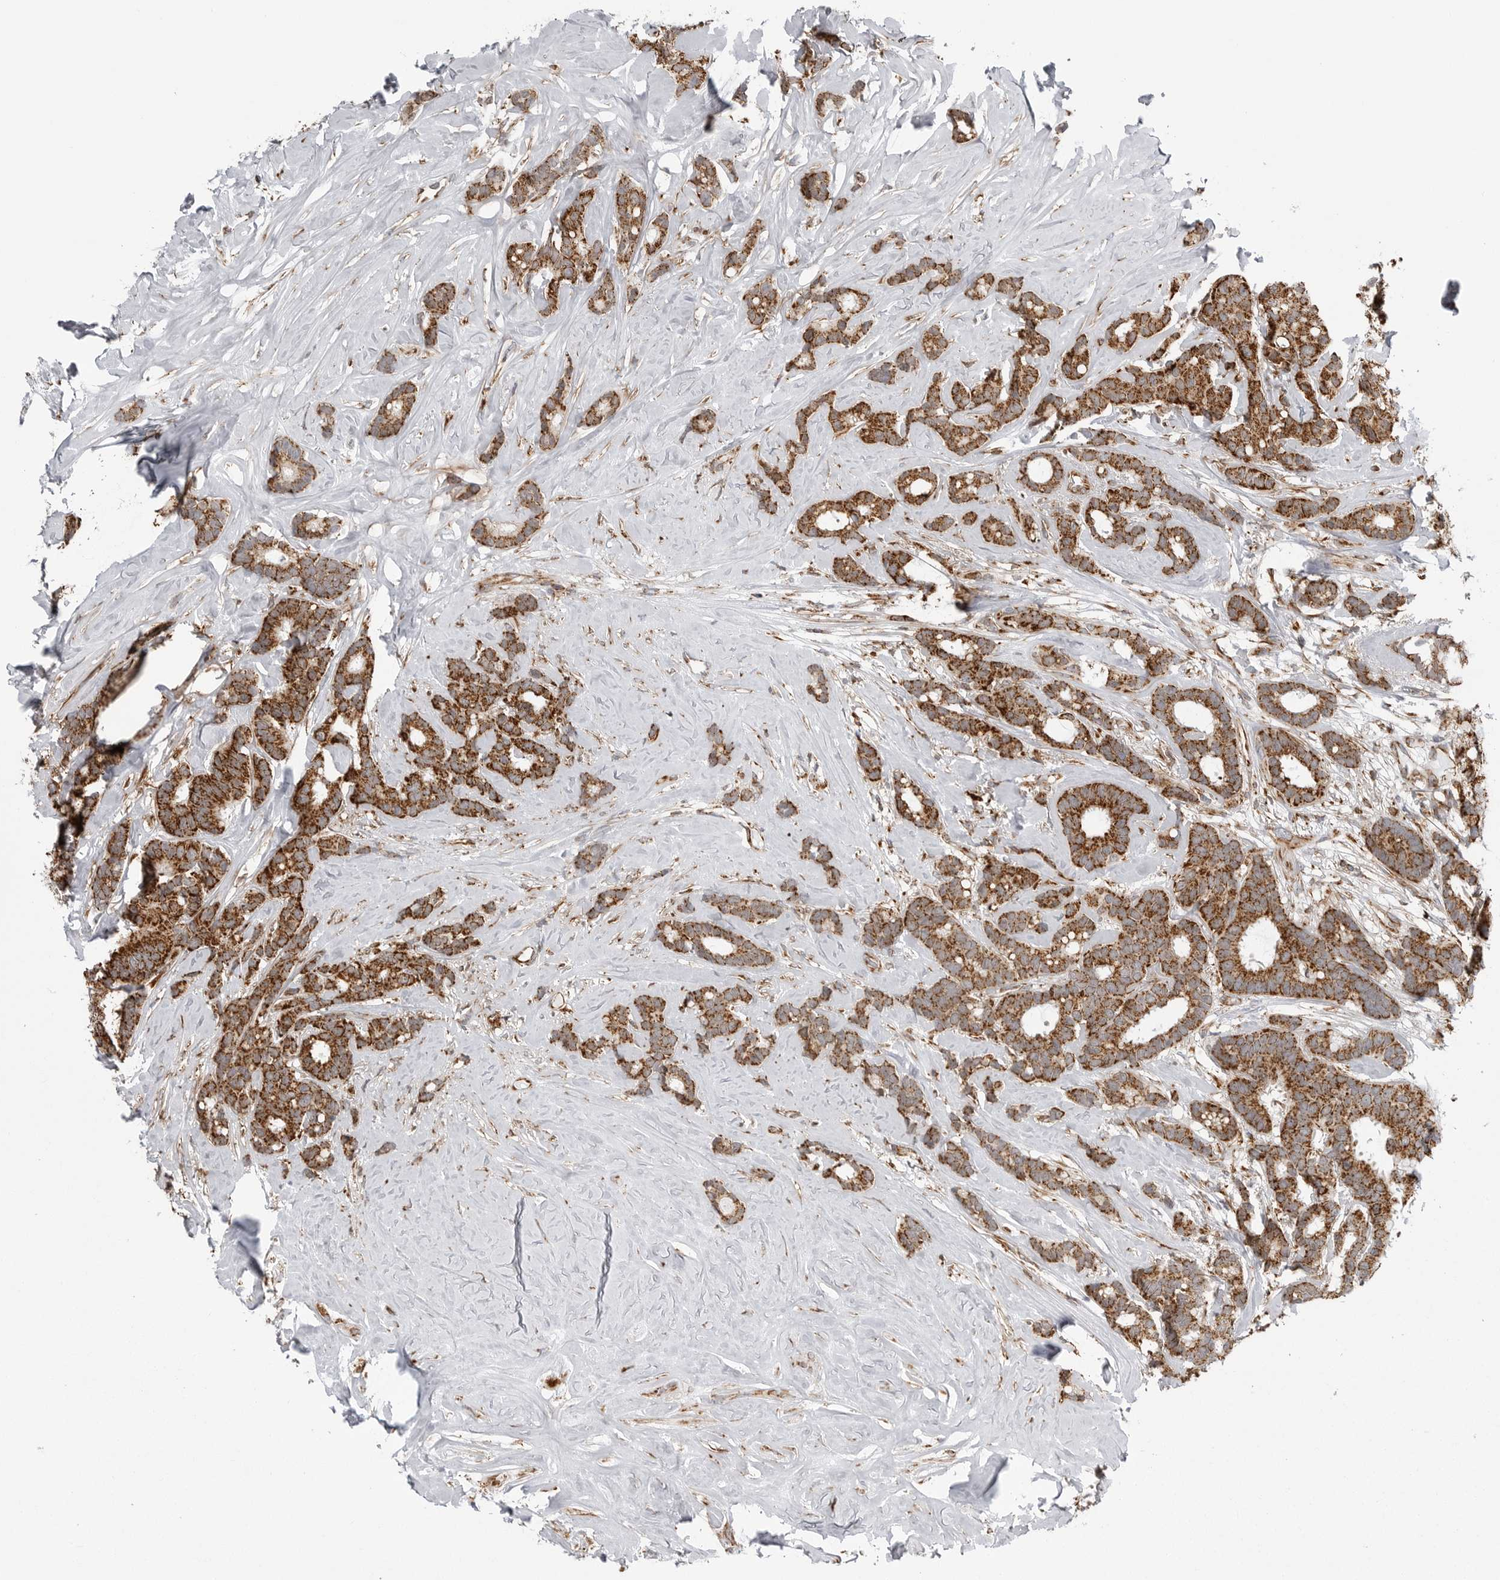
{"staining": {"intensity": "strong", "quantity": ">75%", "location": "cytoplasmic/membranous"}, "tissue": "breast cancer", "cell_type": "Tumor cells", "image_type": "cancer", "snomed": [{"axis": "morphology", "description": "Duct carcinoma"}, {"axis": "topography", "description": "Breast"}], "caption": "Protein staining shows strong cytoplasmic/membranous positivity in approximately >75% of tumor cells in breast cancer.", "gene": "FH", "patient": {"sex": "female", "age": 87}}